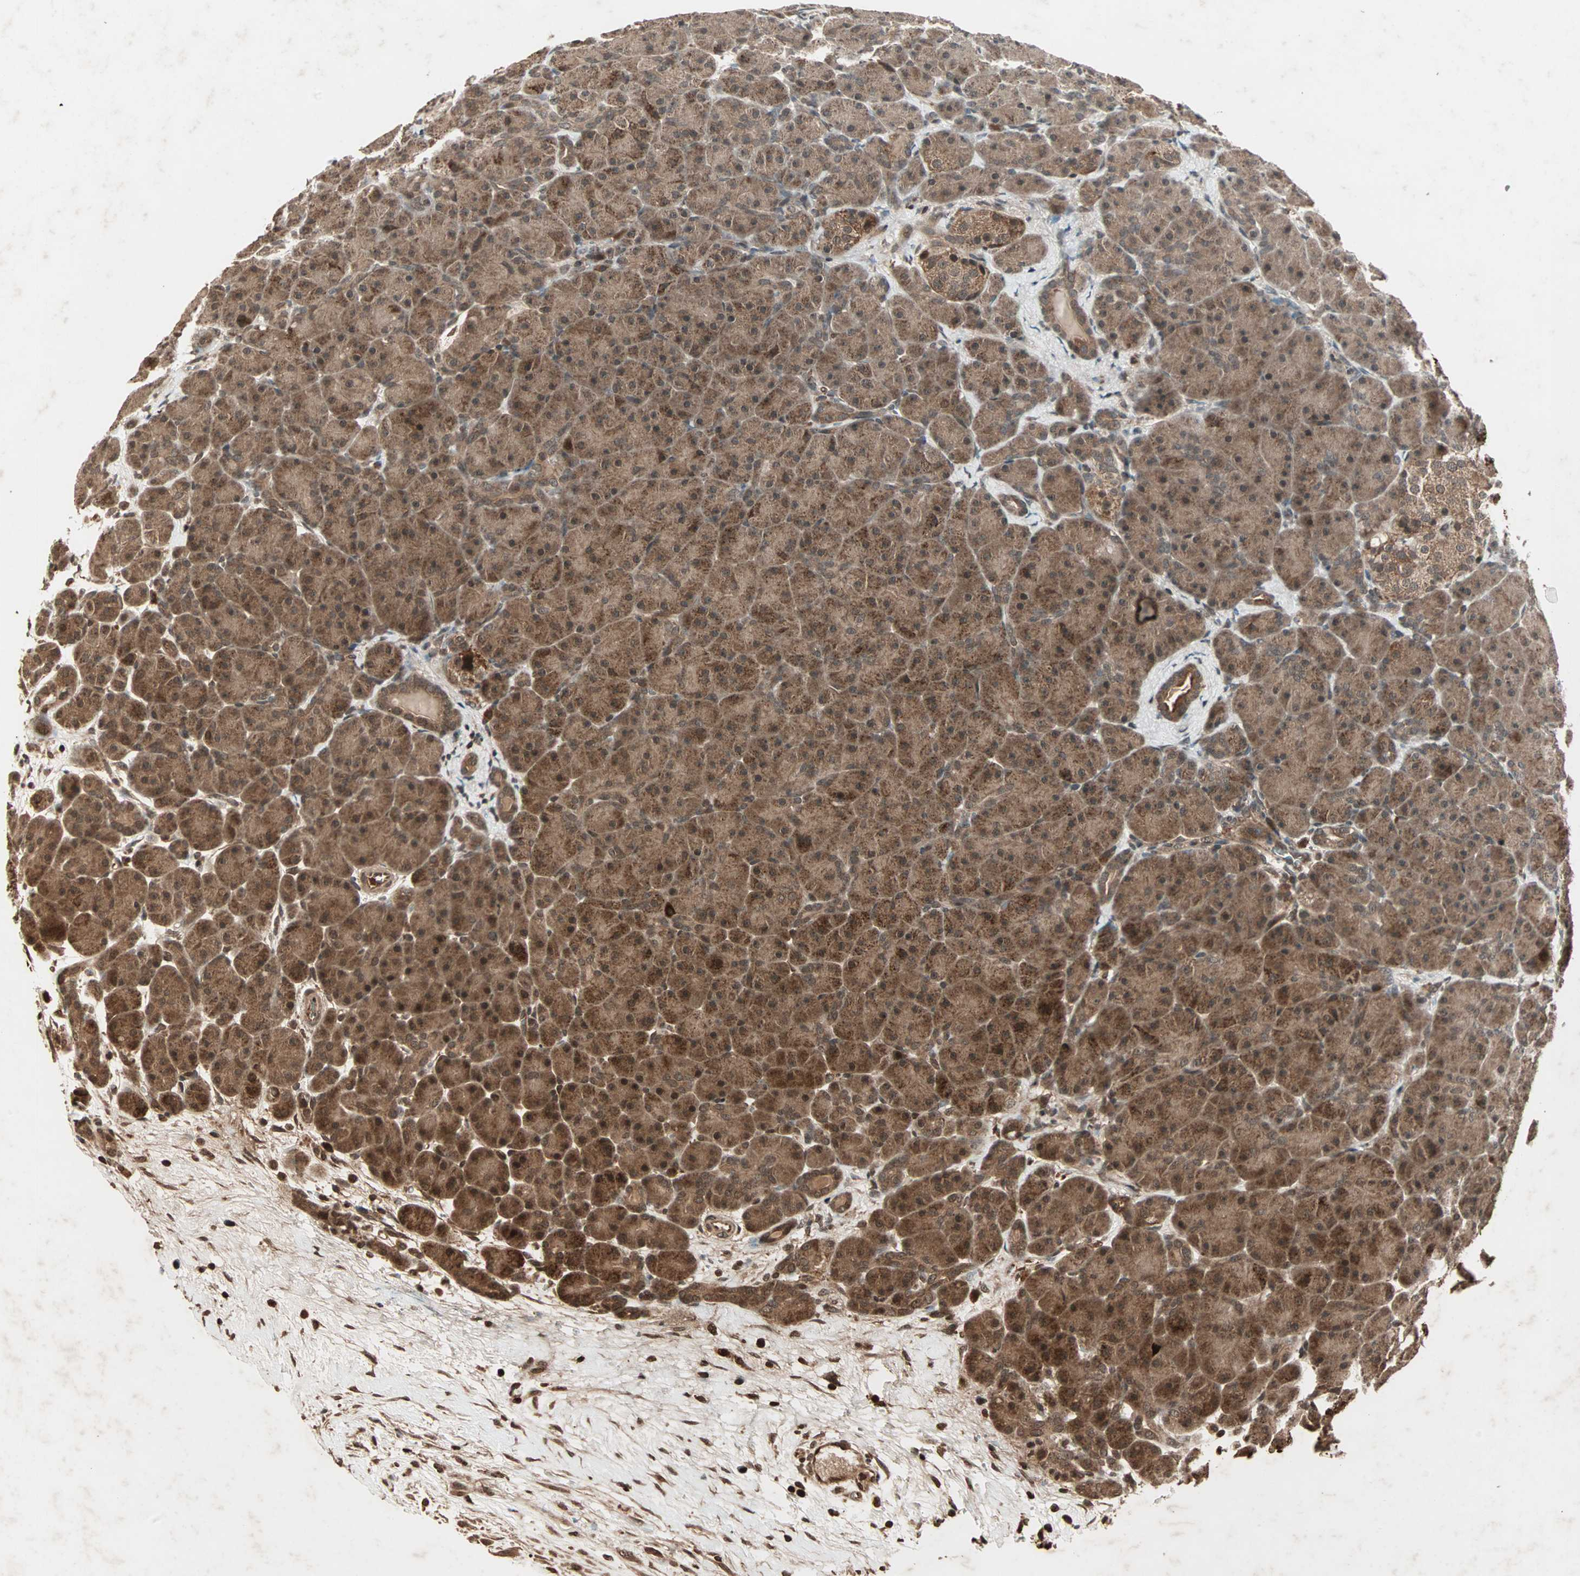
{"staining": {"intensity": "moderate", "quantity": ">75%", "location": "cytoplasmic/membranous"}, "tissue": "pancreas", "cell_type": "Exocrine glandular cells", "image_type": "normal", "snomed": [{"axis": "morphology", "description": "Normal tissue, NOS"}, {"axis": "topography", "description": "Pancreas"}], "caption": "Exocrine glandular cells display medium levels of moderate cytoplasmic/membranous expression in about >75% of cells in normal human pancreas.", "gene": "RFFL", "patient": {"sex": "male", "age": 66}}